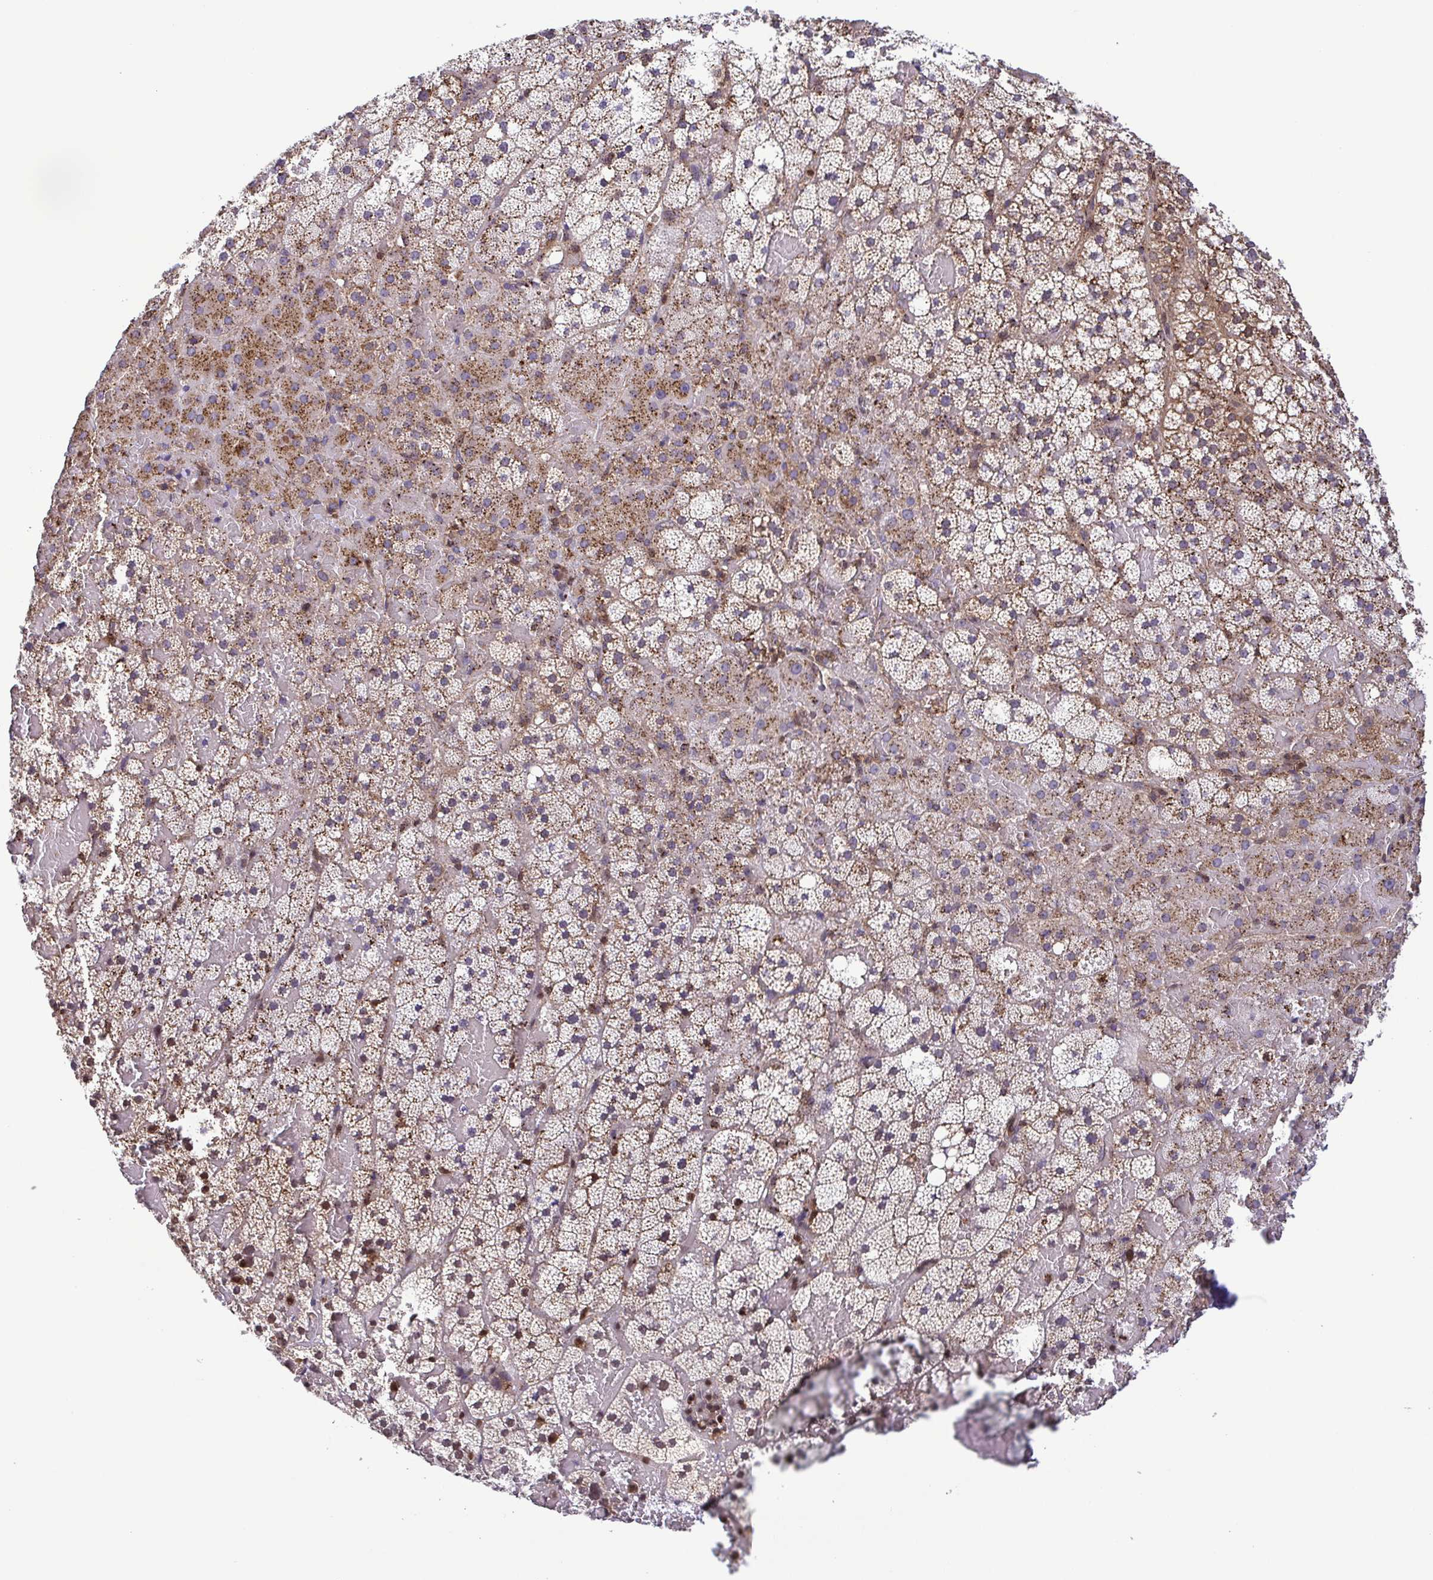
{"staining": {"intensity": "moderate", "quantity": ">75%", "location": "cytoplasmic/membranous"}, "tissue": "adrenal gland", "cell_type": "Glandular cells", "image_type": "normal", "snomed": [{"axis": "morphology", "description": "Normal tissue, NOS"}, {"axis": "topography", "description": "Adrenal gland"}], "caption": "Immunohistochemistry (IHC) of unremarkable adrenal gland exhibits medium levels of moderate cytoplasmic/membranous staining in approximately >75% of glandular cells.", "gene": "CHMP1B", "patient": {"sex": "male", "age": 53}}